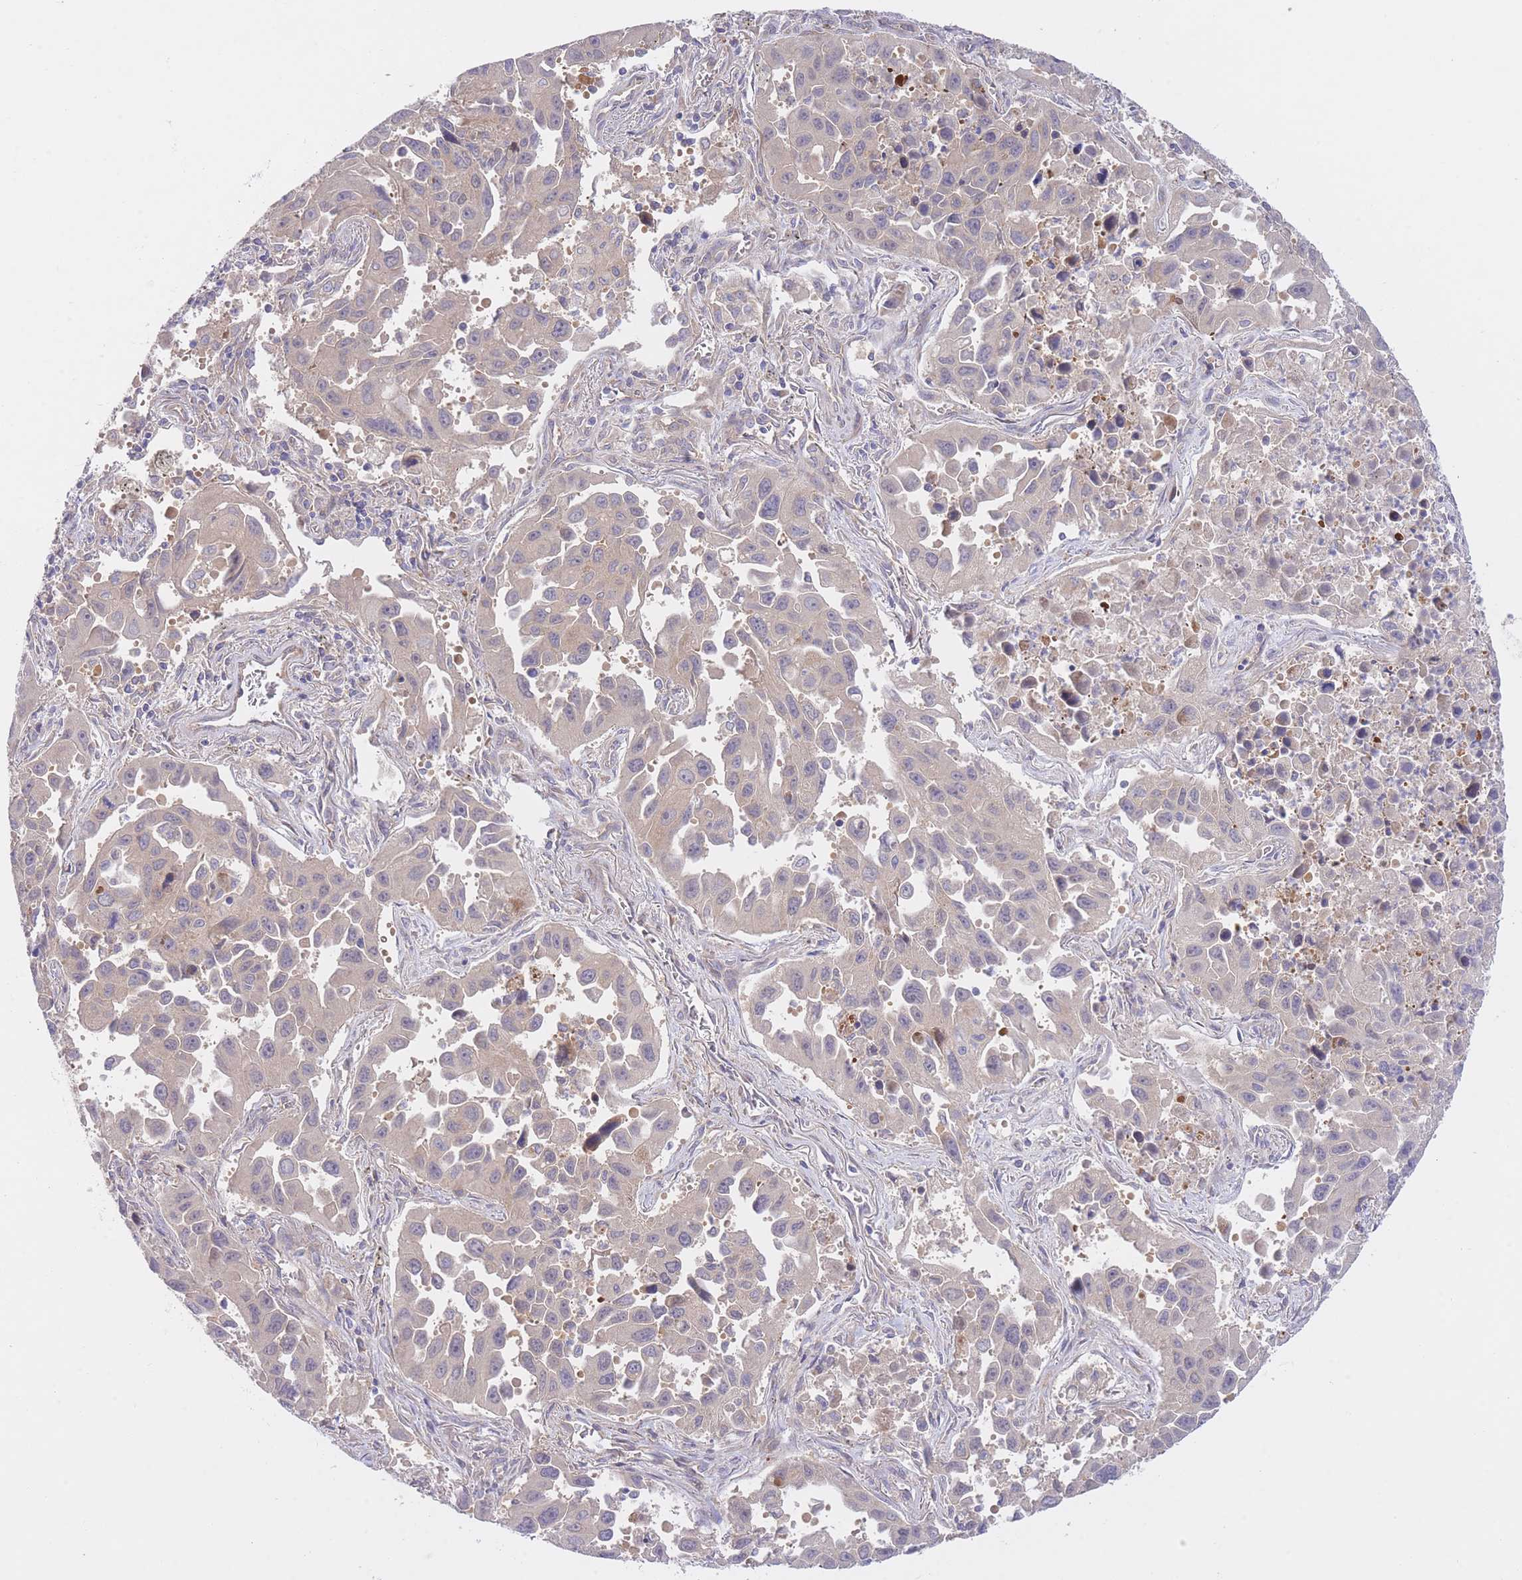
{"staining": {"intensity": "weak", "quantity": "25%-75%", "location": "cytoplasmic/membranous"}, "tissue": "lung cancer", "cell_type": "Tumor cells", "image_type": "cancer", "snomed": [{"axis": "morphology", "description": "Adenocarcinoma, NOS"}, {"axis": "topography", "description": "Lung"}], "caption": "Immunohistochemical staining of human lung cancer (adenocarcinoma) shows low levels of weak cytoplasmic/membranous protein expression in approximately 25%-75% of tumor cells. The protein of interest is shown in brown color, while the nuclei are stained blue.", "gene": "CHAC1", "patient": {"sex": "male", "age": 66}}